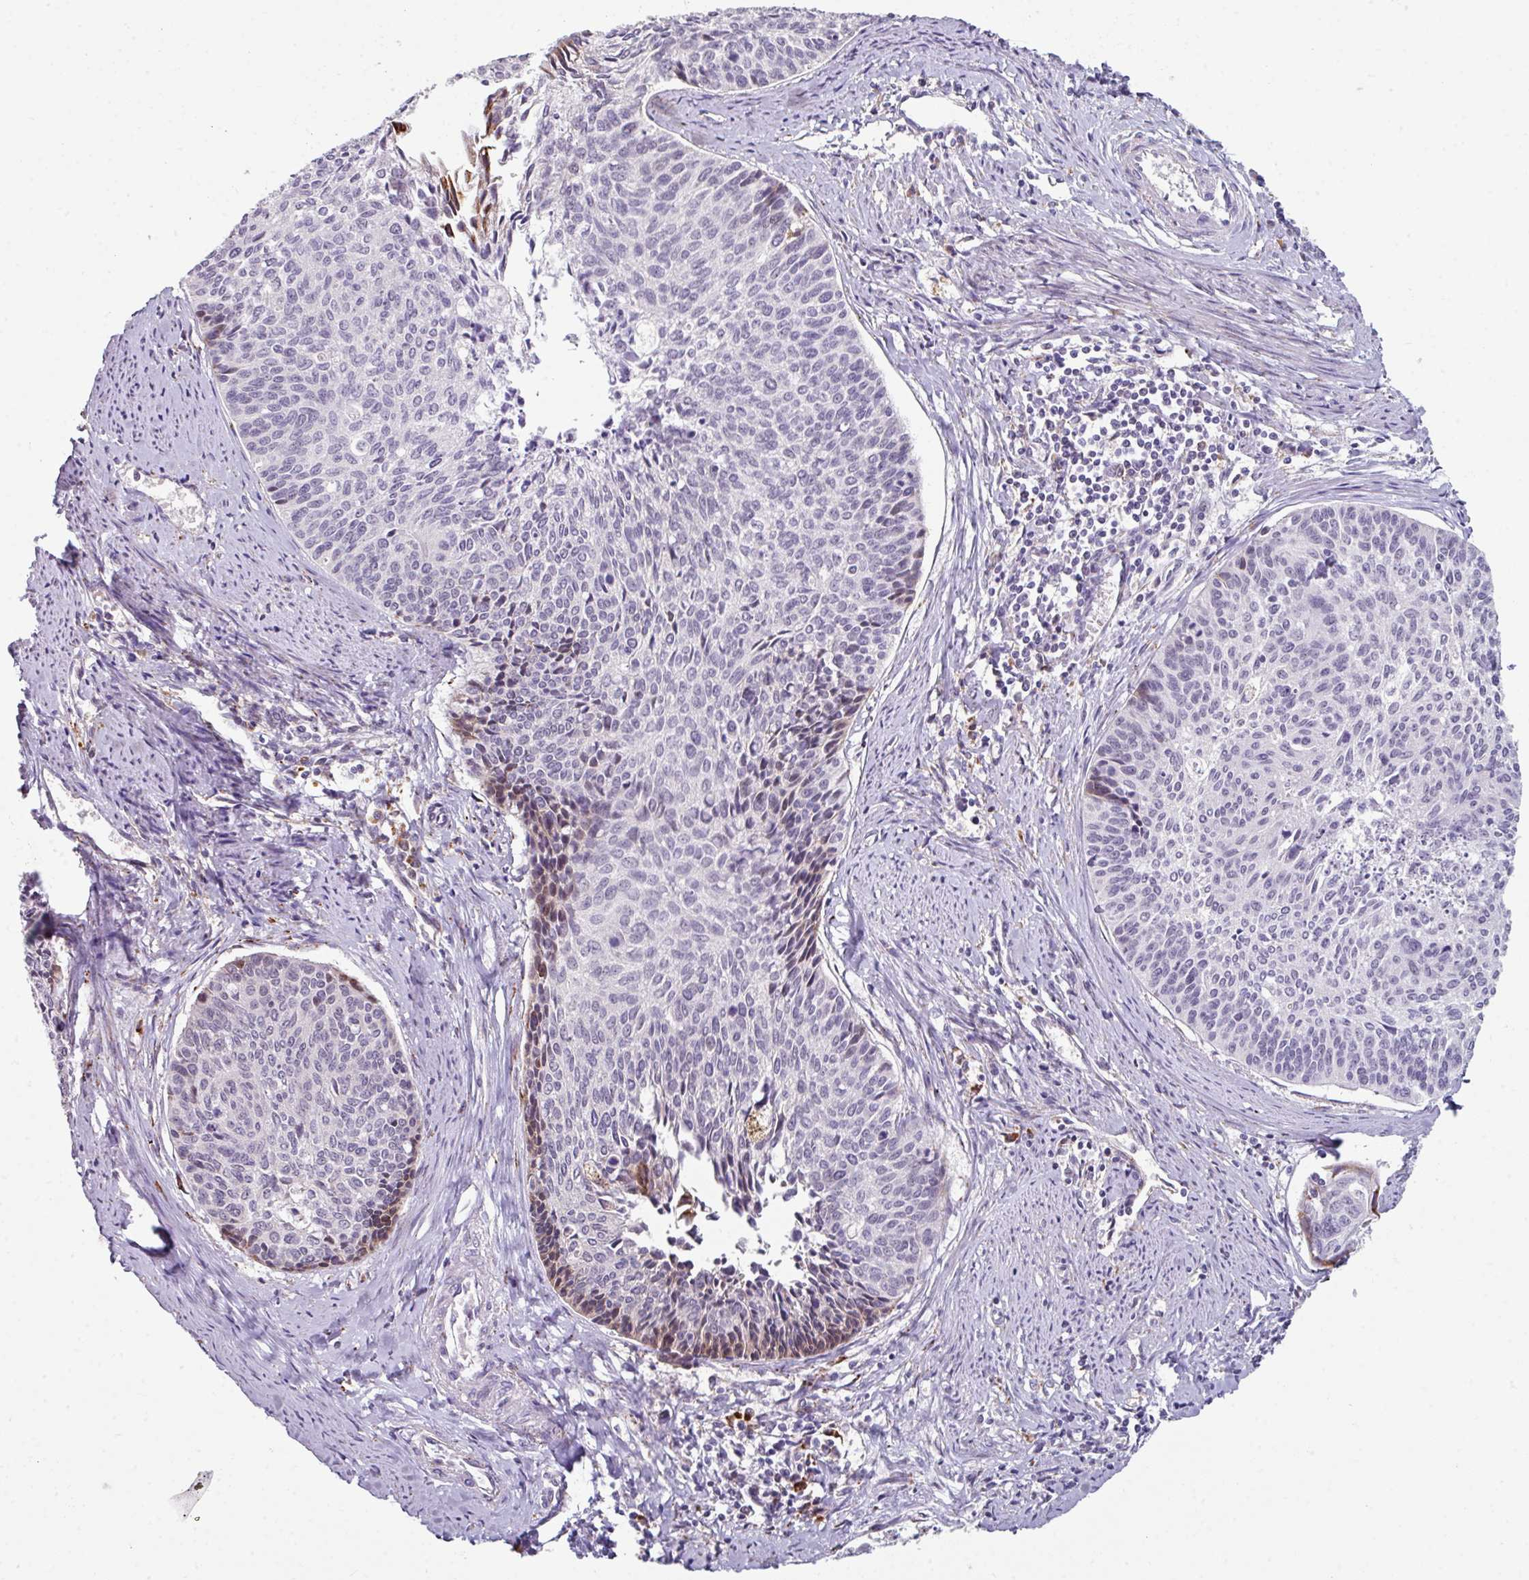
{"staining": {"intensity": "weak", "quantity": "<25%", "location": "cytoplasmic/membranous"}, "tissue": "cervical cancer", "cell_type": "Tumor cells", "image_type": "cancer", "snomed": [{"axis": "morphology", "description": "Squamous cell carcinoma, NOS"}, {"axis": "topography", "description": "Cervix"}], "caption": "Protein analysis of cervical squamous cell carcinoma exhibits no significant expression in tumor cells.", "gene": "BMS1", "patient": {"sex": "female", "age": 55}}